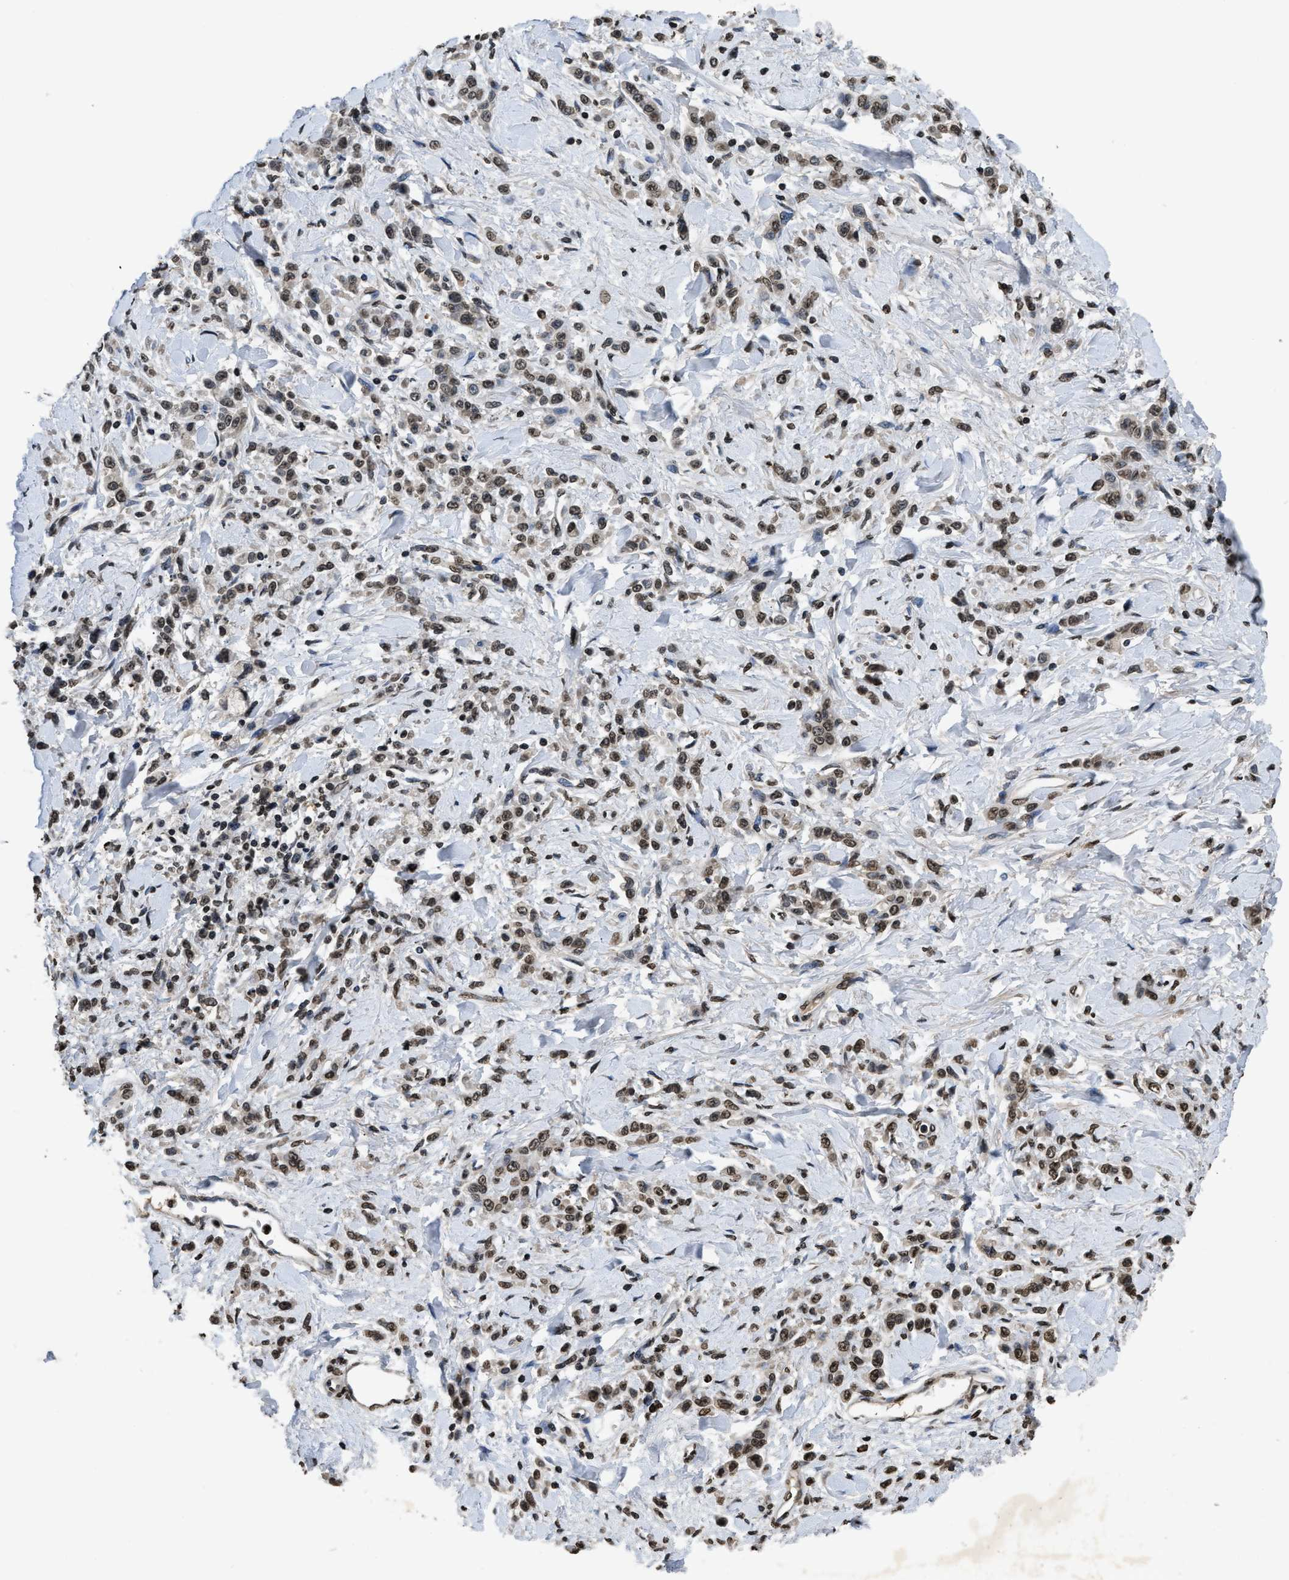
{"staining": {"intensity": "weak", "quantity": ">75%", "location": "nuclear"}, "tissue": "stomach cancer", "cell_type": "Tumor cells", "image_type": "cancer", "snomed": [{"axis": "morphology", "description": "Normal tissue, NOS"}, {"axis": "morphology", "description": "Adenocarcinoma, NOS"}, {"axis": "topography", "description": "Stomach"}], "caption": "DAB (3,3'-diaminobenzidine) immunohistochemical staining of human stomach cancer (adenocarcinoma) shows weak nuclear protein expression in approximately >75% of tumor cells.", "gene": "DNASE1L3", "patient": {"sex": "male", "age": 82}}